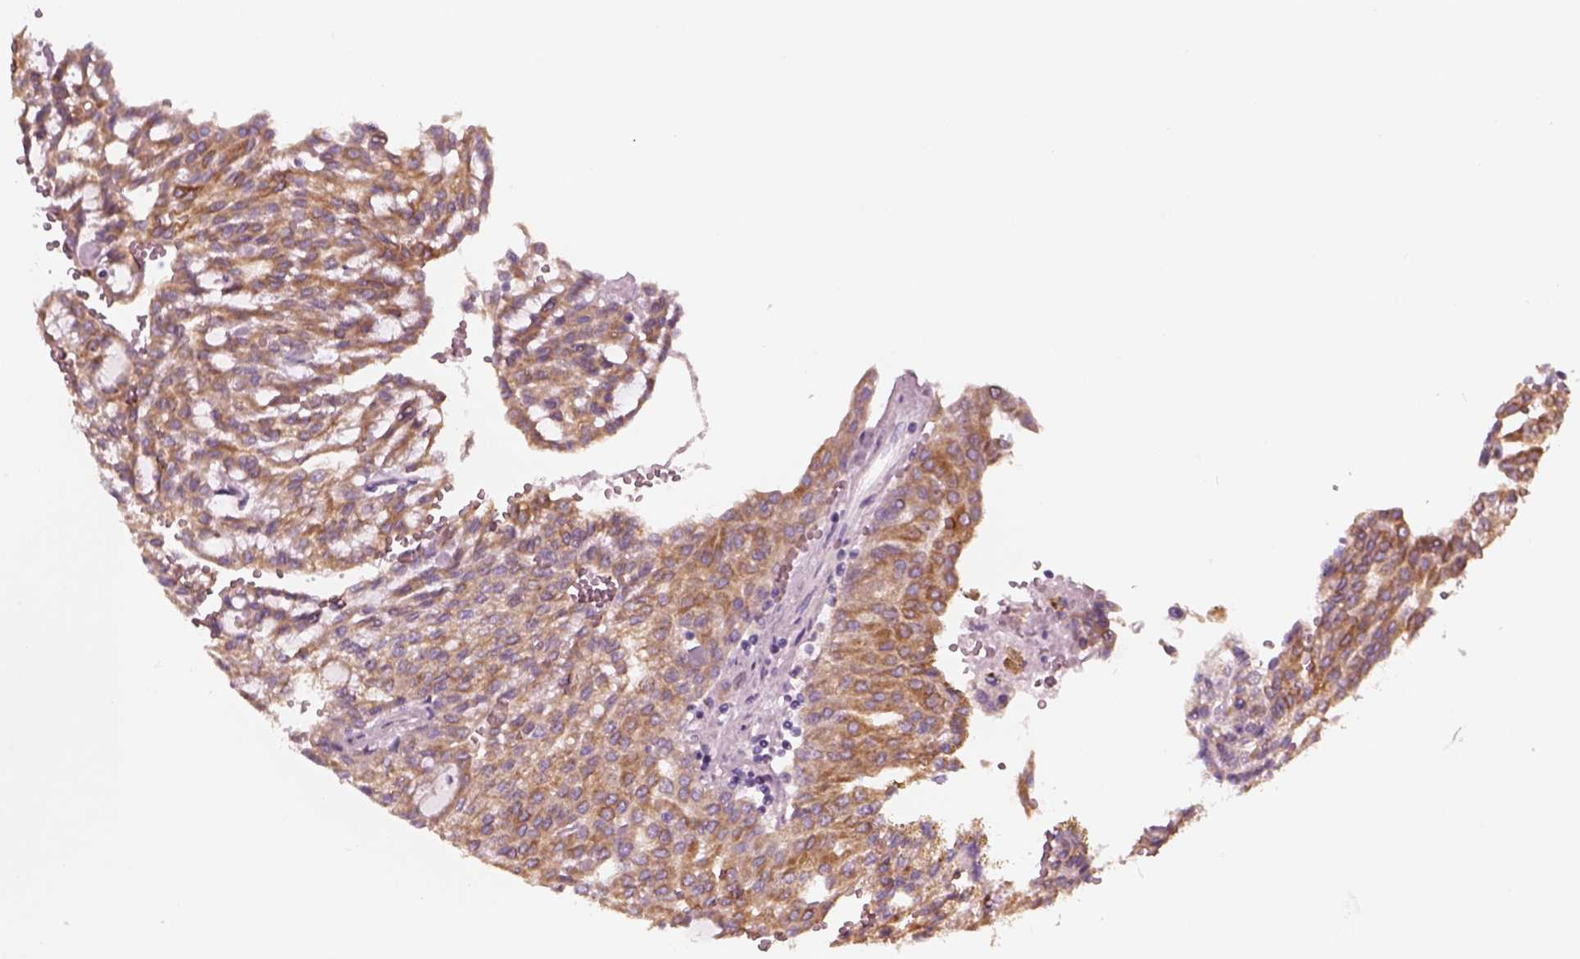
{"staining": {"intensity": "moderate", "quantity": ">75%", "location": "cytoplasmic/membranous"}, "tissue": "renal cancer", "cell_type": "Tumor cells", "image_type": "cancer", "snomed": [{"axis": "morphology", "description": "Adenocarcinoma, NOS"}, {"axis": "topography", "description": "Kidney"}], "caption": "Human renal cancer stained for a protein (brown) exhibits moderate cytoplasmic/membranous positive expression in about >75% of tumor cells.", "gene": "SLC27A2", "patient": {"sex": "male", "age": 63}}